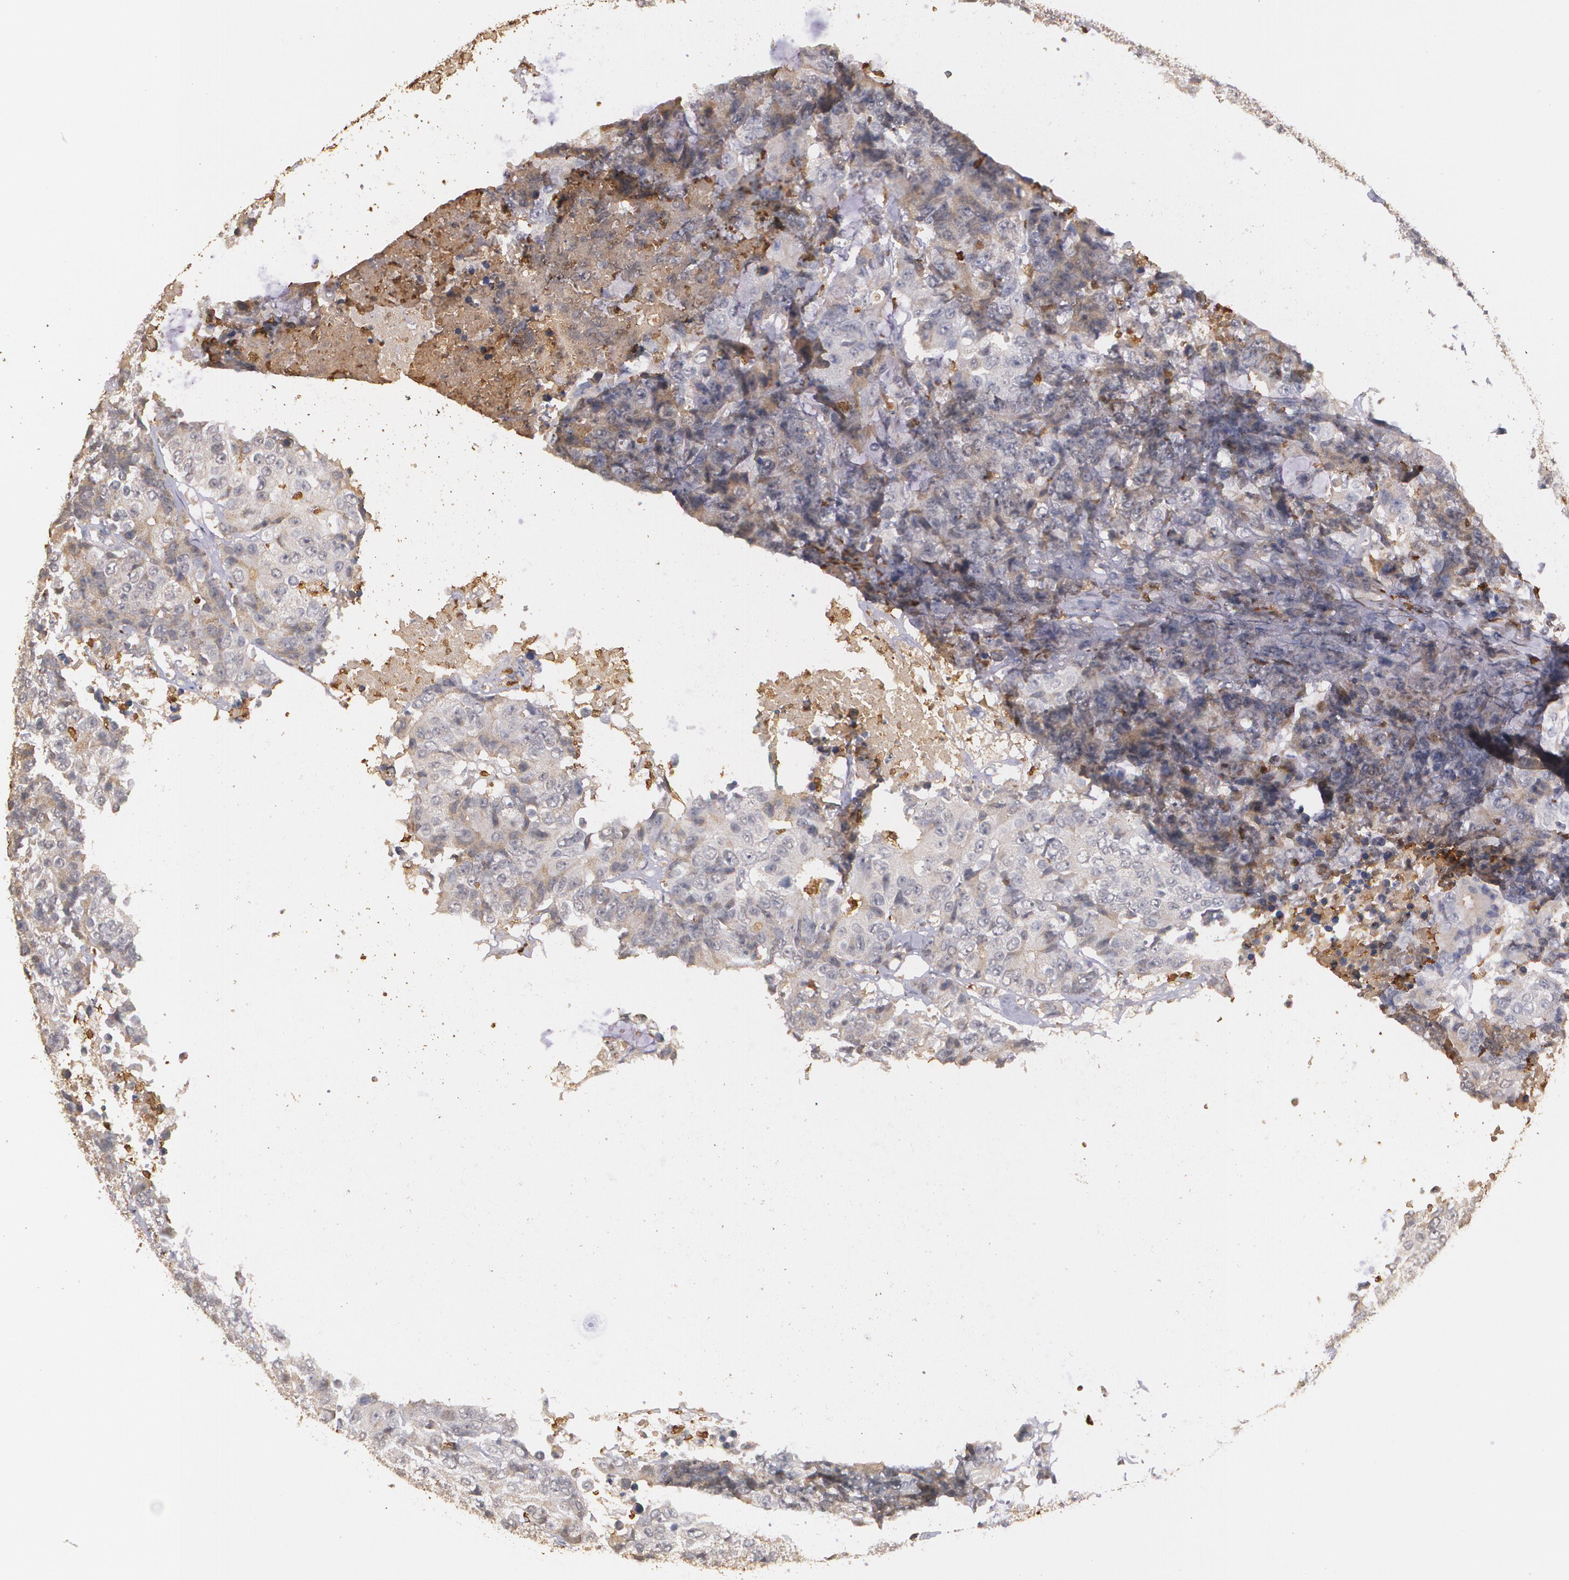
{"staining": {"intensity": "weak", "quantity": ">75%", "location": "cytoplasmic/membranous"}, "tissue": "colorectal cancer", "cell_type": "Tumor cells", "image_type": "cancer", "snomed": [{"axis": "morphology", "description": "Adenocarcinoma, NOS"}, {"axis": "topography", "description": "Colon"}], "caption": "Protein expression analysis of colorectal adenocarcinoma demonstrates weak cytoplasmic/membranous positivity in about >75% of tumor cells. The staining was performed using DAB (3,3'-diaminobenzidine), with brown indicating positive protein expression. Nuclei are stained blue with hematoxylin.", "gene": "PTS", "patient": {"sex": "female", "age": 86}}